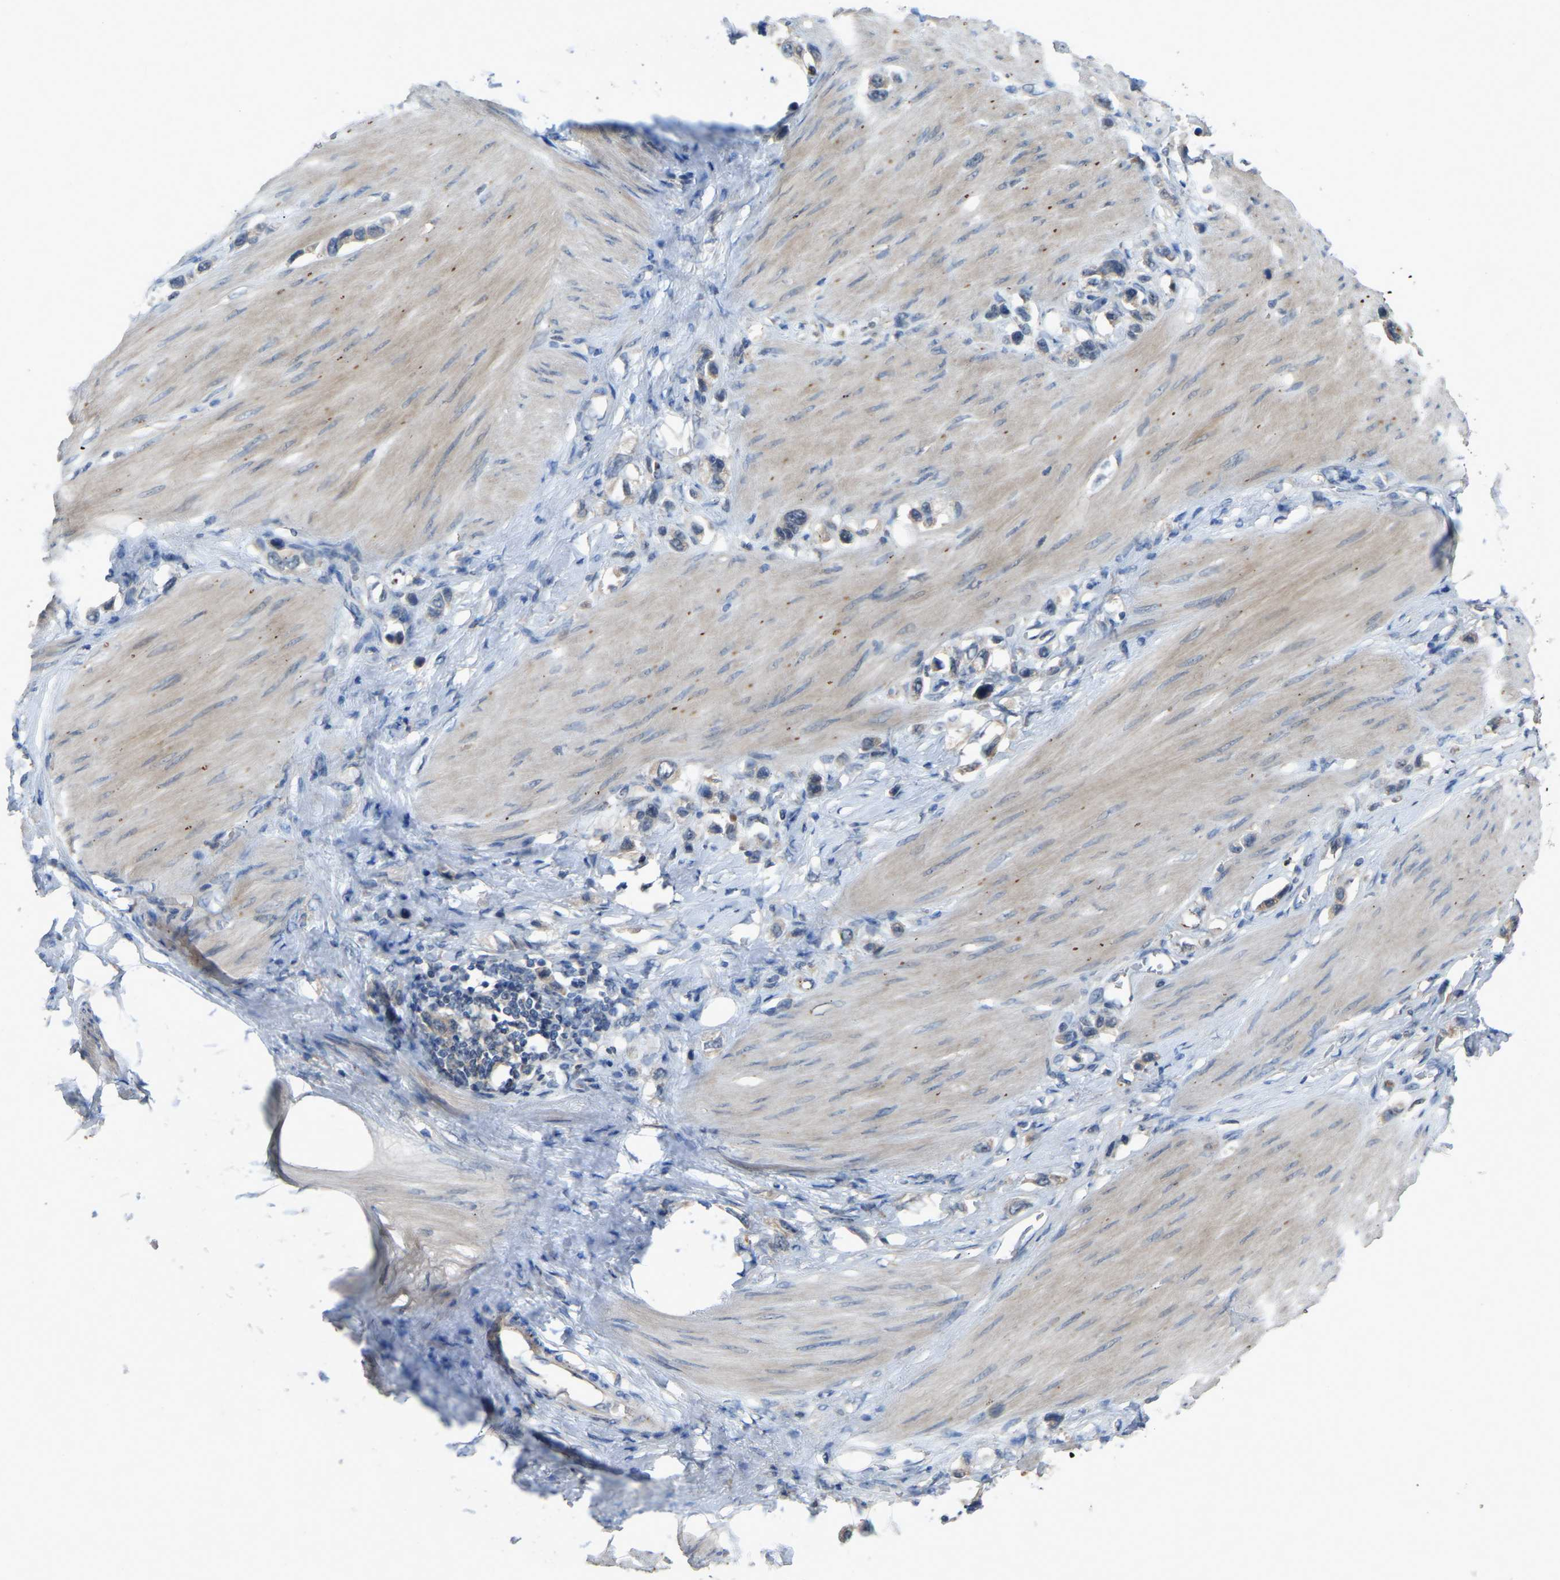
{"staining": {"intensity": "negative", "quantity": "none", "location": "none"}, "tissue": "stomach cancer", "cell_type": "Tumor cells", "image_type": "cancer", "snomed": [{"axis": "morphology", "description": "Adenocarcinoma, NOS"}, {"axis": "topography", "description": "Stomach"}], "caption": "There is no significant positivity in tumor cells of stomach cancer.", "gene": "FHIT", "patient": {"sex": "female", "age": 65}}